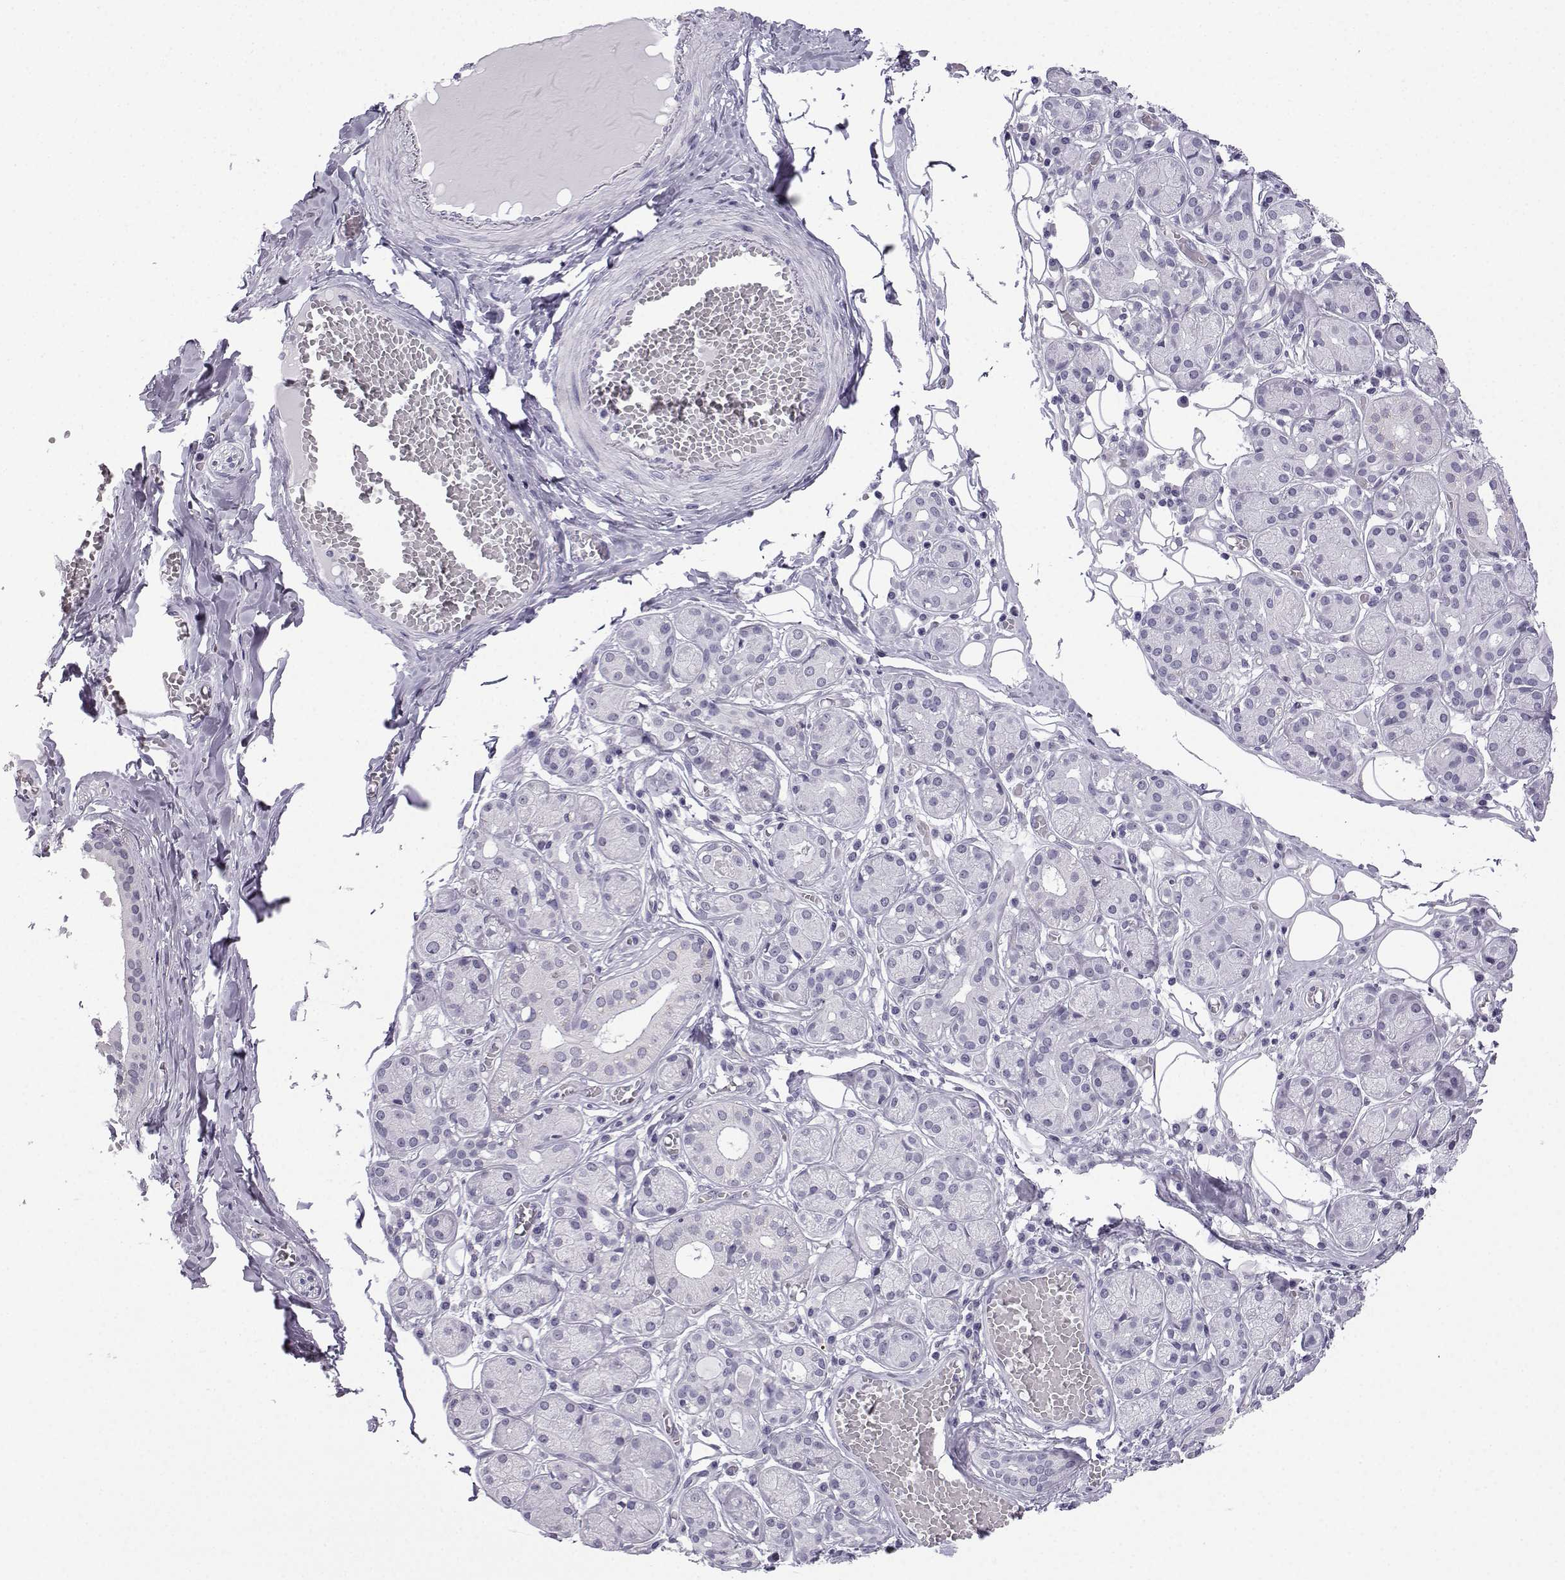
{"staining": {"intensity": "negative", "quantity": "none", "location": "none"}, "tissue": "salivary gland", "cell_type": "Glandular cells", "image_type": "normal", "snomed": [{"axis": "morphology", "description": "Normal tissue, NOS"}, {"axis": "topography", "description": "Salivary gland"}, {"axis": "topography", "description": "Peripheral nerve tissue"}], "caption": "Immunohistochemistry of benign human salivary gland demonstrates no positivity in glandular cells.", "gene": "MRGBP", "patient": {"sex": "male", "age": 71}}